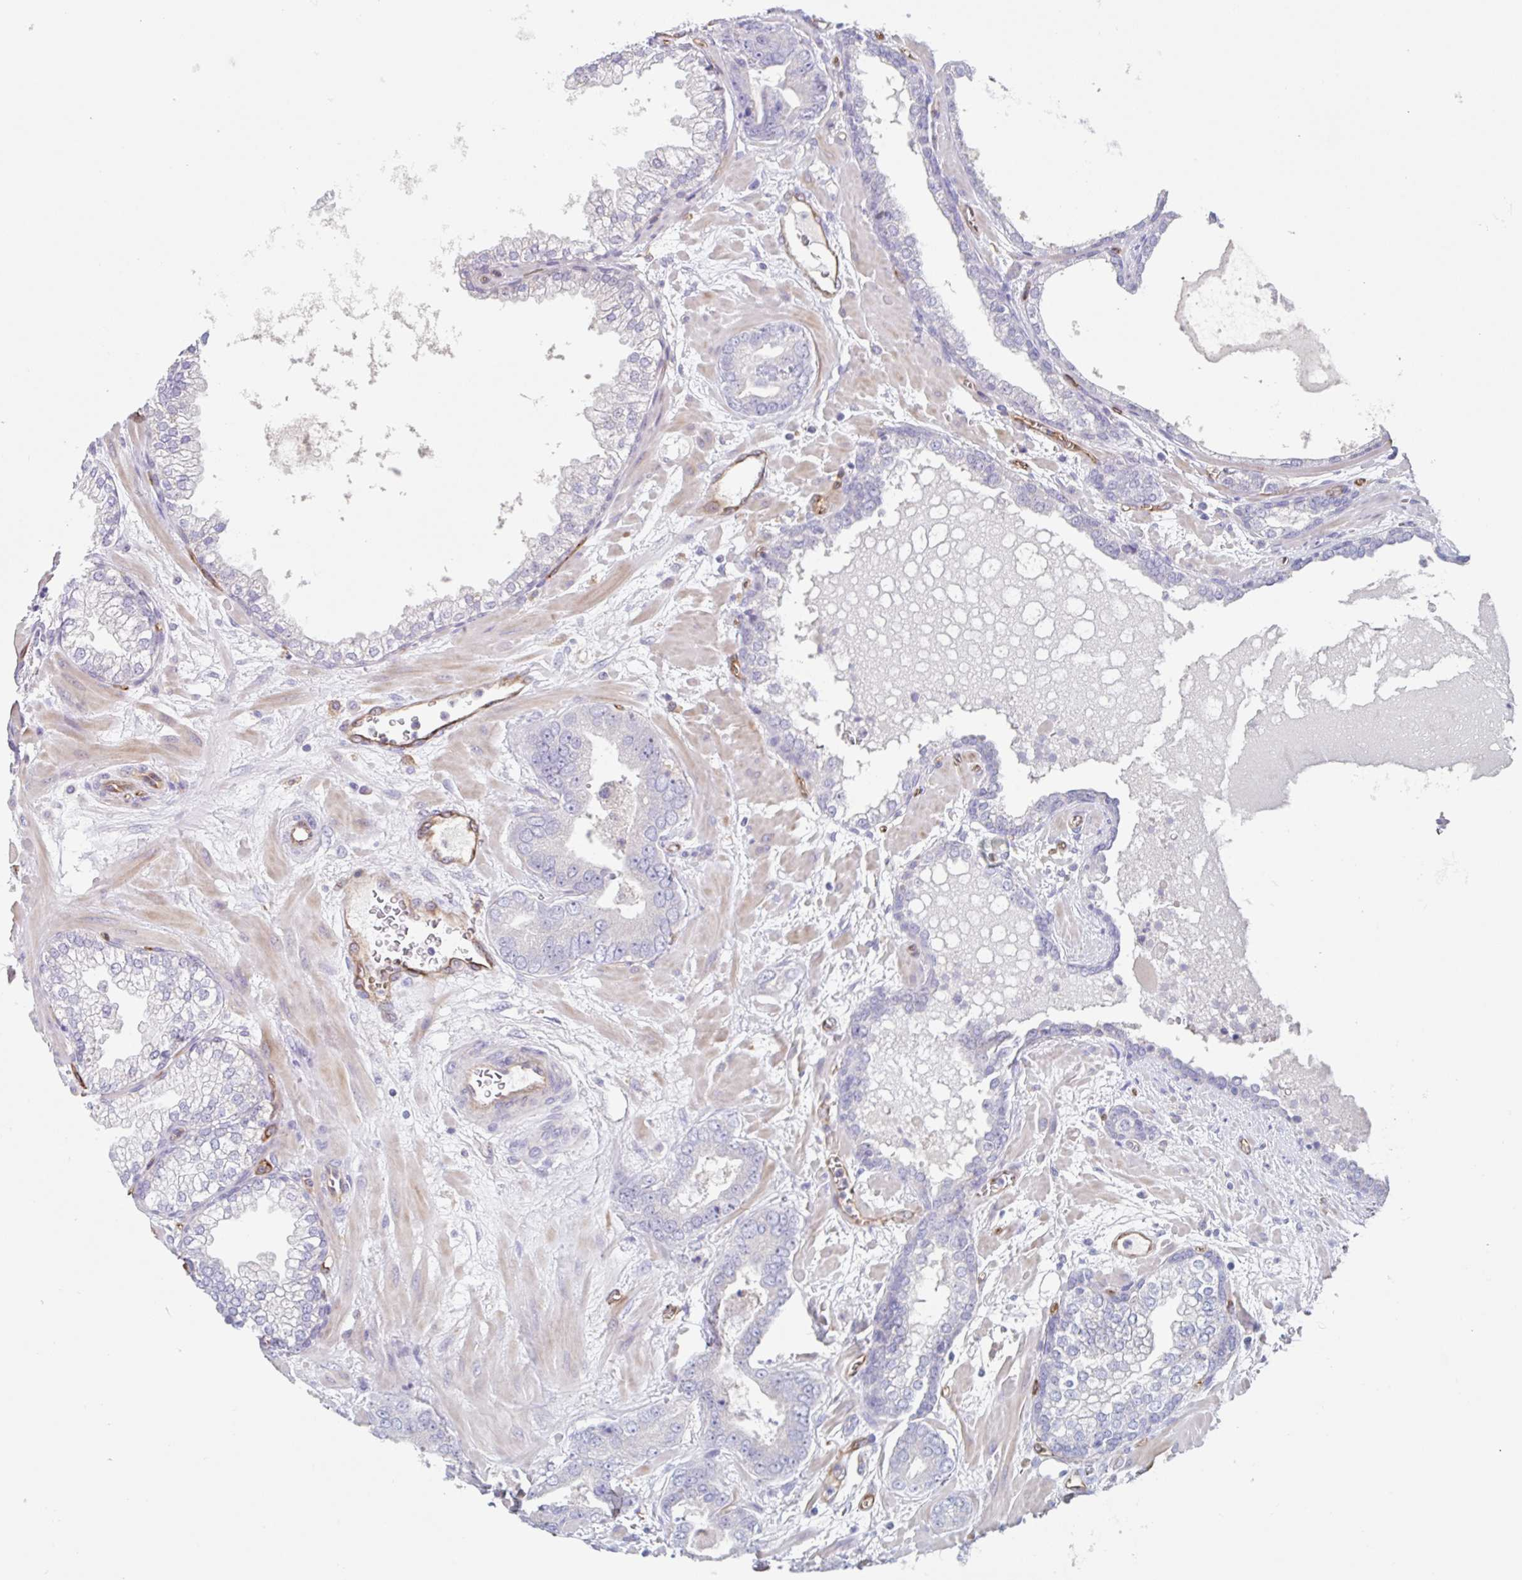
{"staining": {"intensity": "negative", "quantity": "none", "location": "none"}, "tissue": "prostate cancer", "cell_type": "Tumor cells", "image_type": "cancer", "snomed": [{"axis": "morphology", "description": "Adenocarcinoma, Low grade"}, {"axis": "topography", "description": "Prostate"}], "caption": "Photomicrograph shows no significant protein staining in tumor cells of prostate cancer.", "gene": "EHD4", "patient": {"sex": "male", "age": 62}}